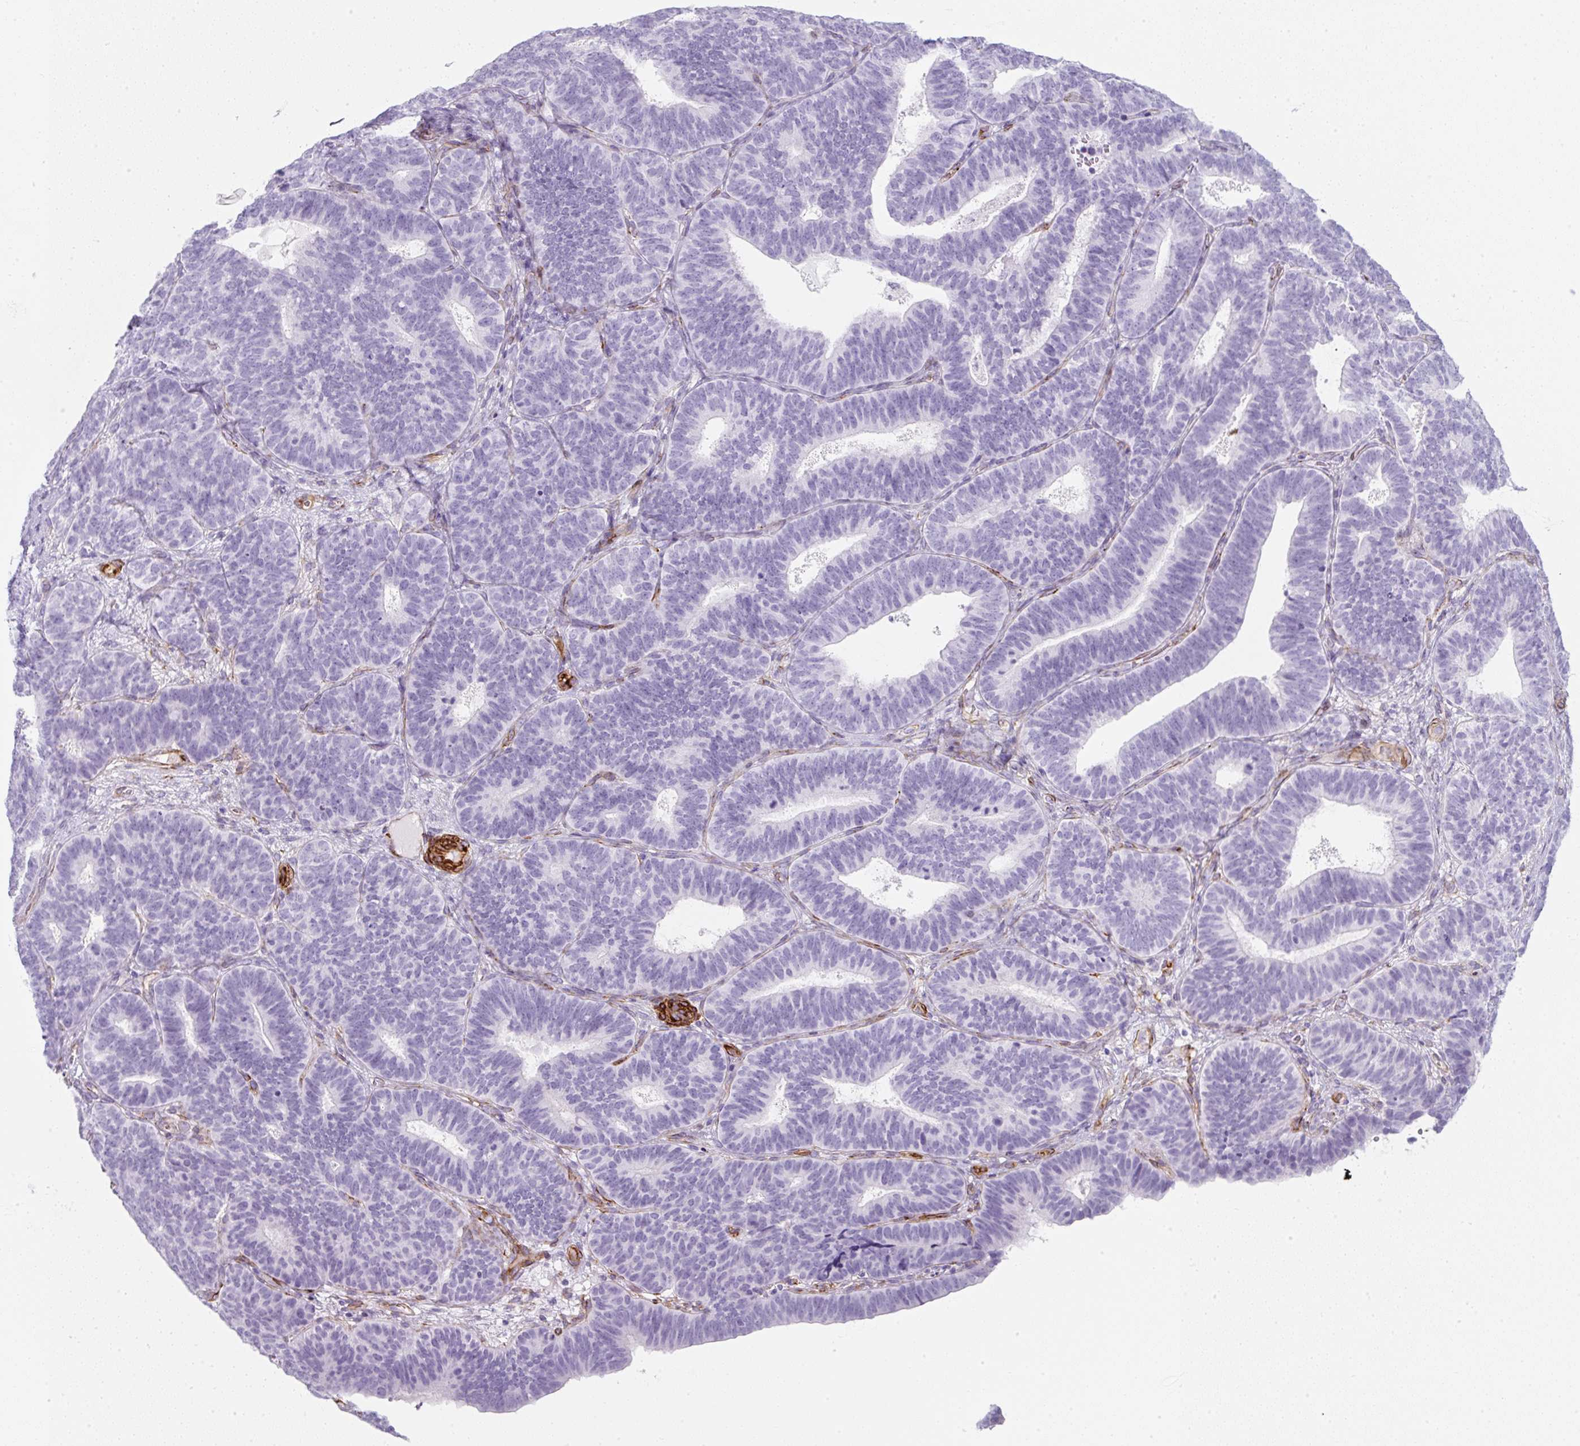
{"staining": {"intensity": "negative", "quantity": "none", "location": "none"}, "tissue": "endometrial cancer", "cell_type": "Tumor cells", "image_type": "cancer", "snomed": [{"axis": "morphology", "description": "Adenocarcinoma, NOS"}, {"axis": "topography", "description": "Endometrium"}], "caption": "The photomicrograph exhibits no significant positivity in tumor cells of endometrial cancer.", "gene": "CAVIN3", "patient": {"sex": "female", "age": 70}}